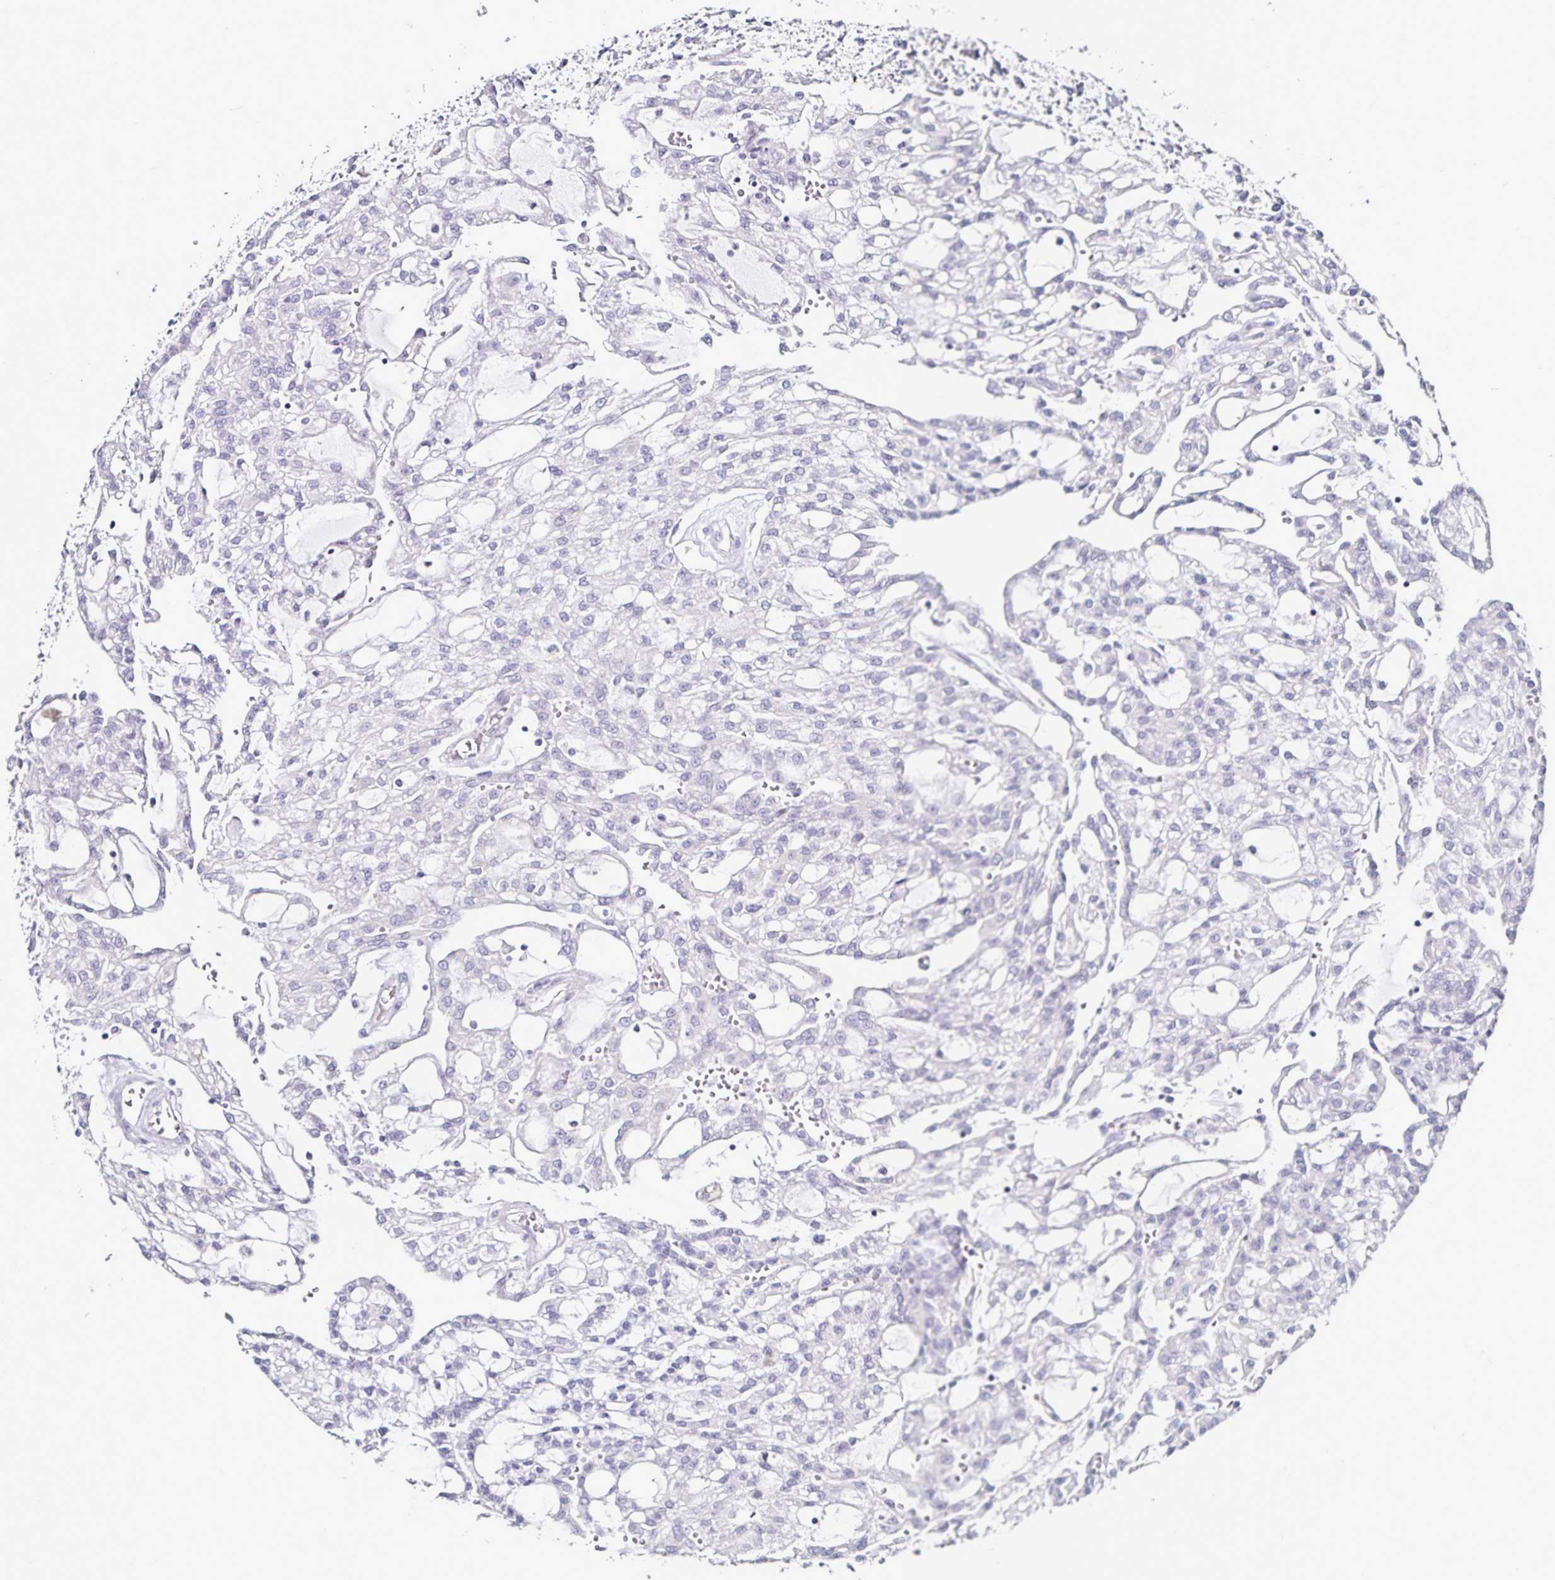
{"staining": {"intensity": "negative", "quantity": "none", "location": "none"}, "tissue": "renal cancer", "cell_type": "Tumor cells", "image_type": "cancer", "snomed": [{"axis": "morphology", "description": "Adenocarcinoma, NOS"}, {"axis": "topography", "description": "Kidney"}], "caption": "Immunohistochemical staining of human renal adenocarcinoma displays no significant positivity in tumor cells.", "gene": "TSPAN7", "patient": {"sex": "male", "age": 63}}